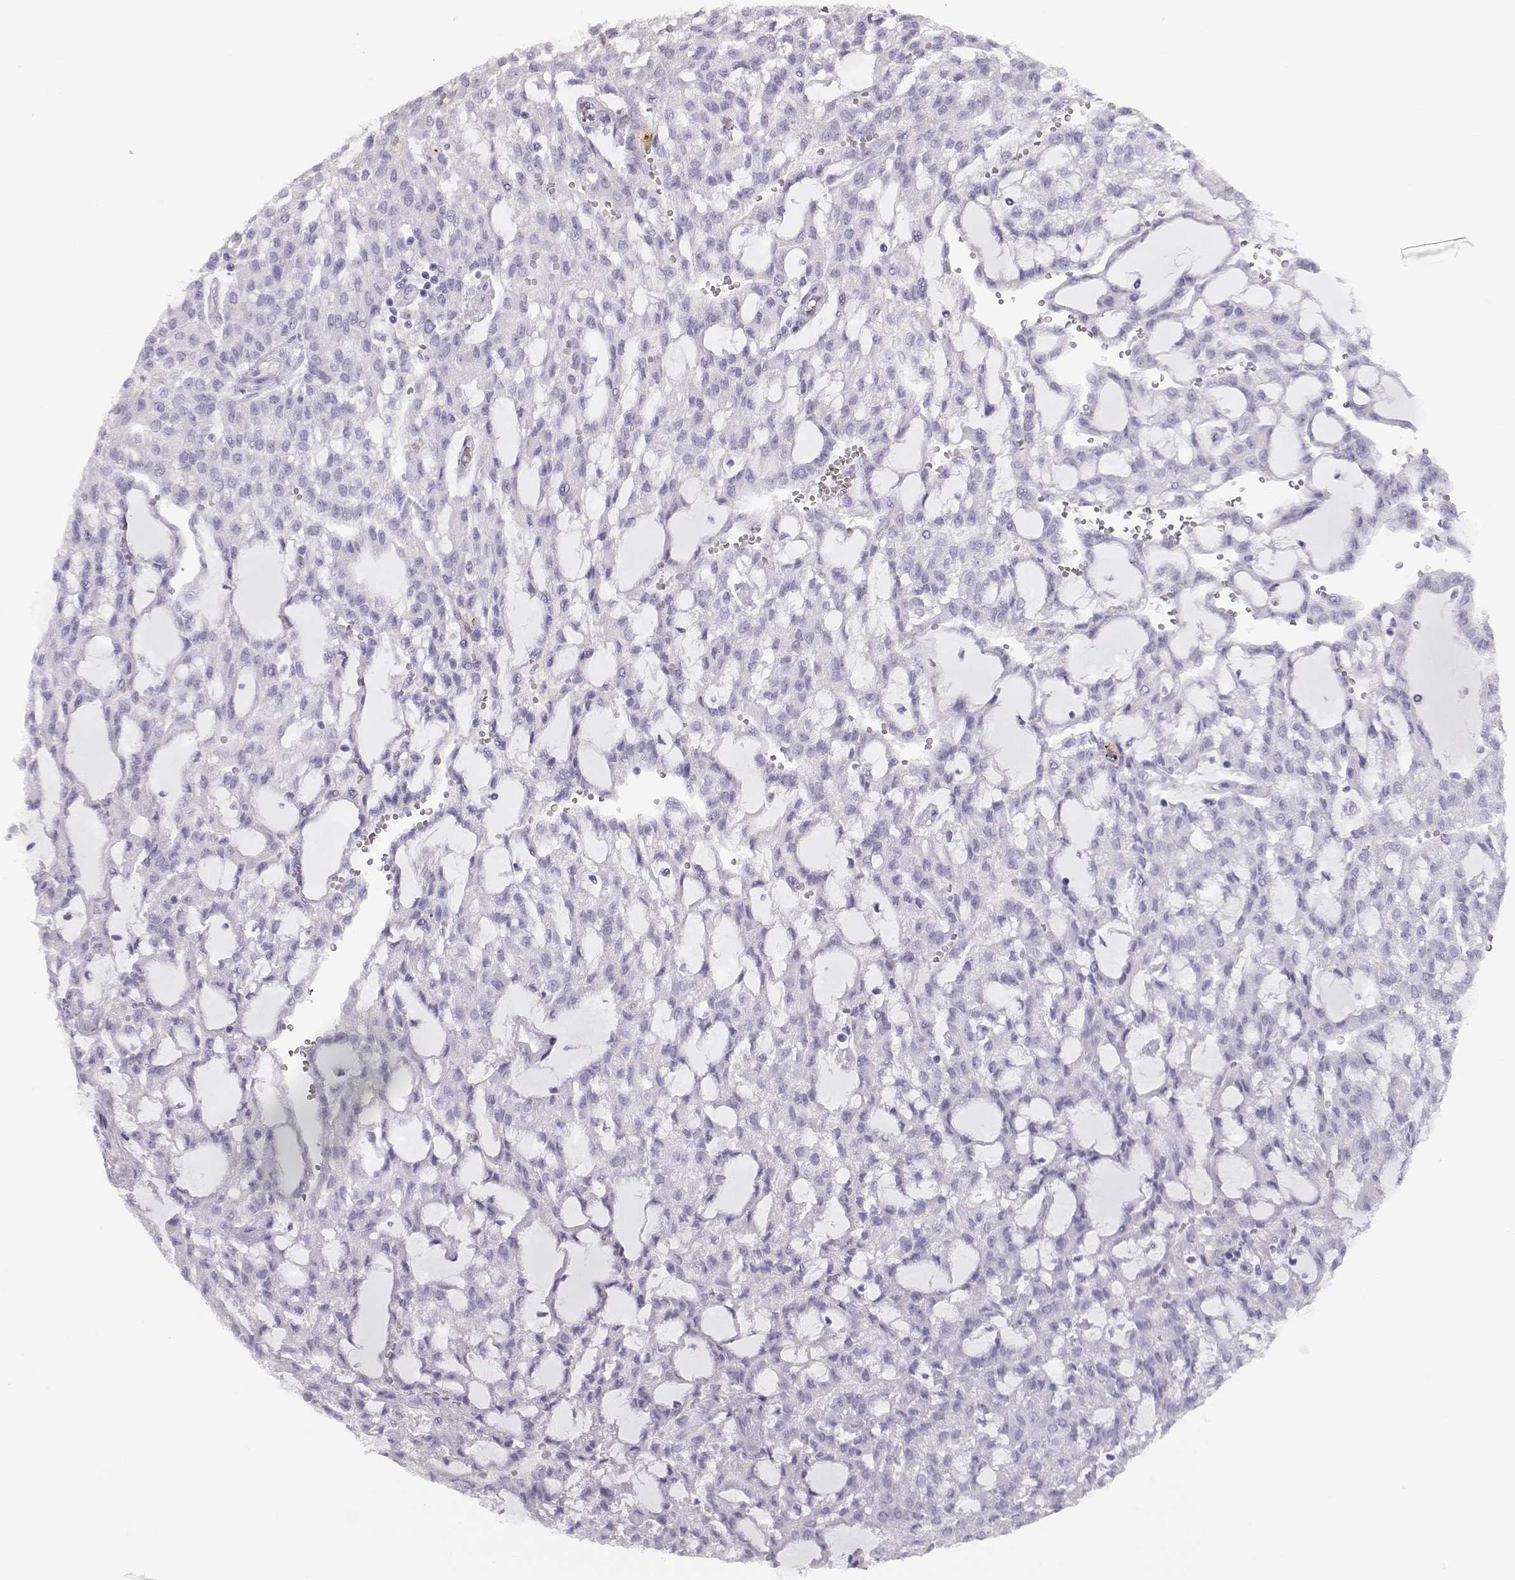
{"staining": {"intensity": "negative", "quantity": "none", "location": "none"}, "tissue": "renal cancer", "cell_type": "Tumor cells", "image_type": "cancer", "snomed": [{"axis": "morphology", "description": "Adenocarcinoma, NOS"}, {"axis": "topography", "description": "Kidney"}], "caption": "DAB (3,3'-diaminobenzidine) immunohistochemical staining of renal adenocarcinoma displays no significant expression in tumor cells.", "gene": "MIP", "patient": {"sex": "male", "age": 63}}